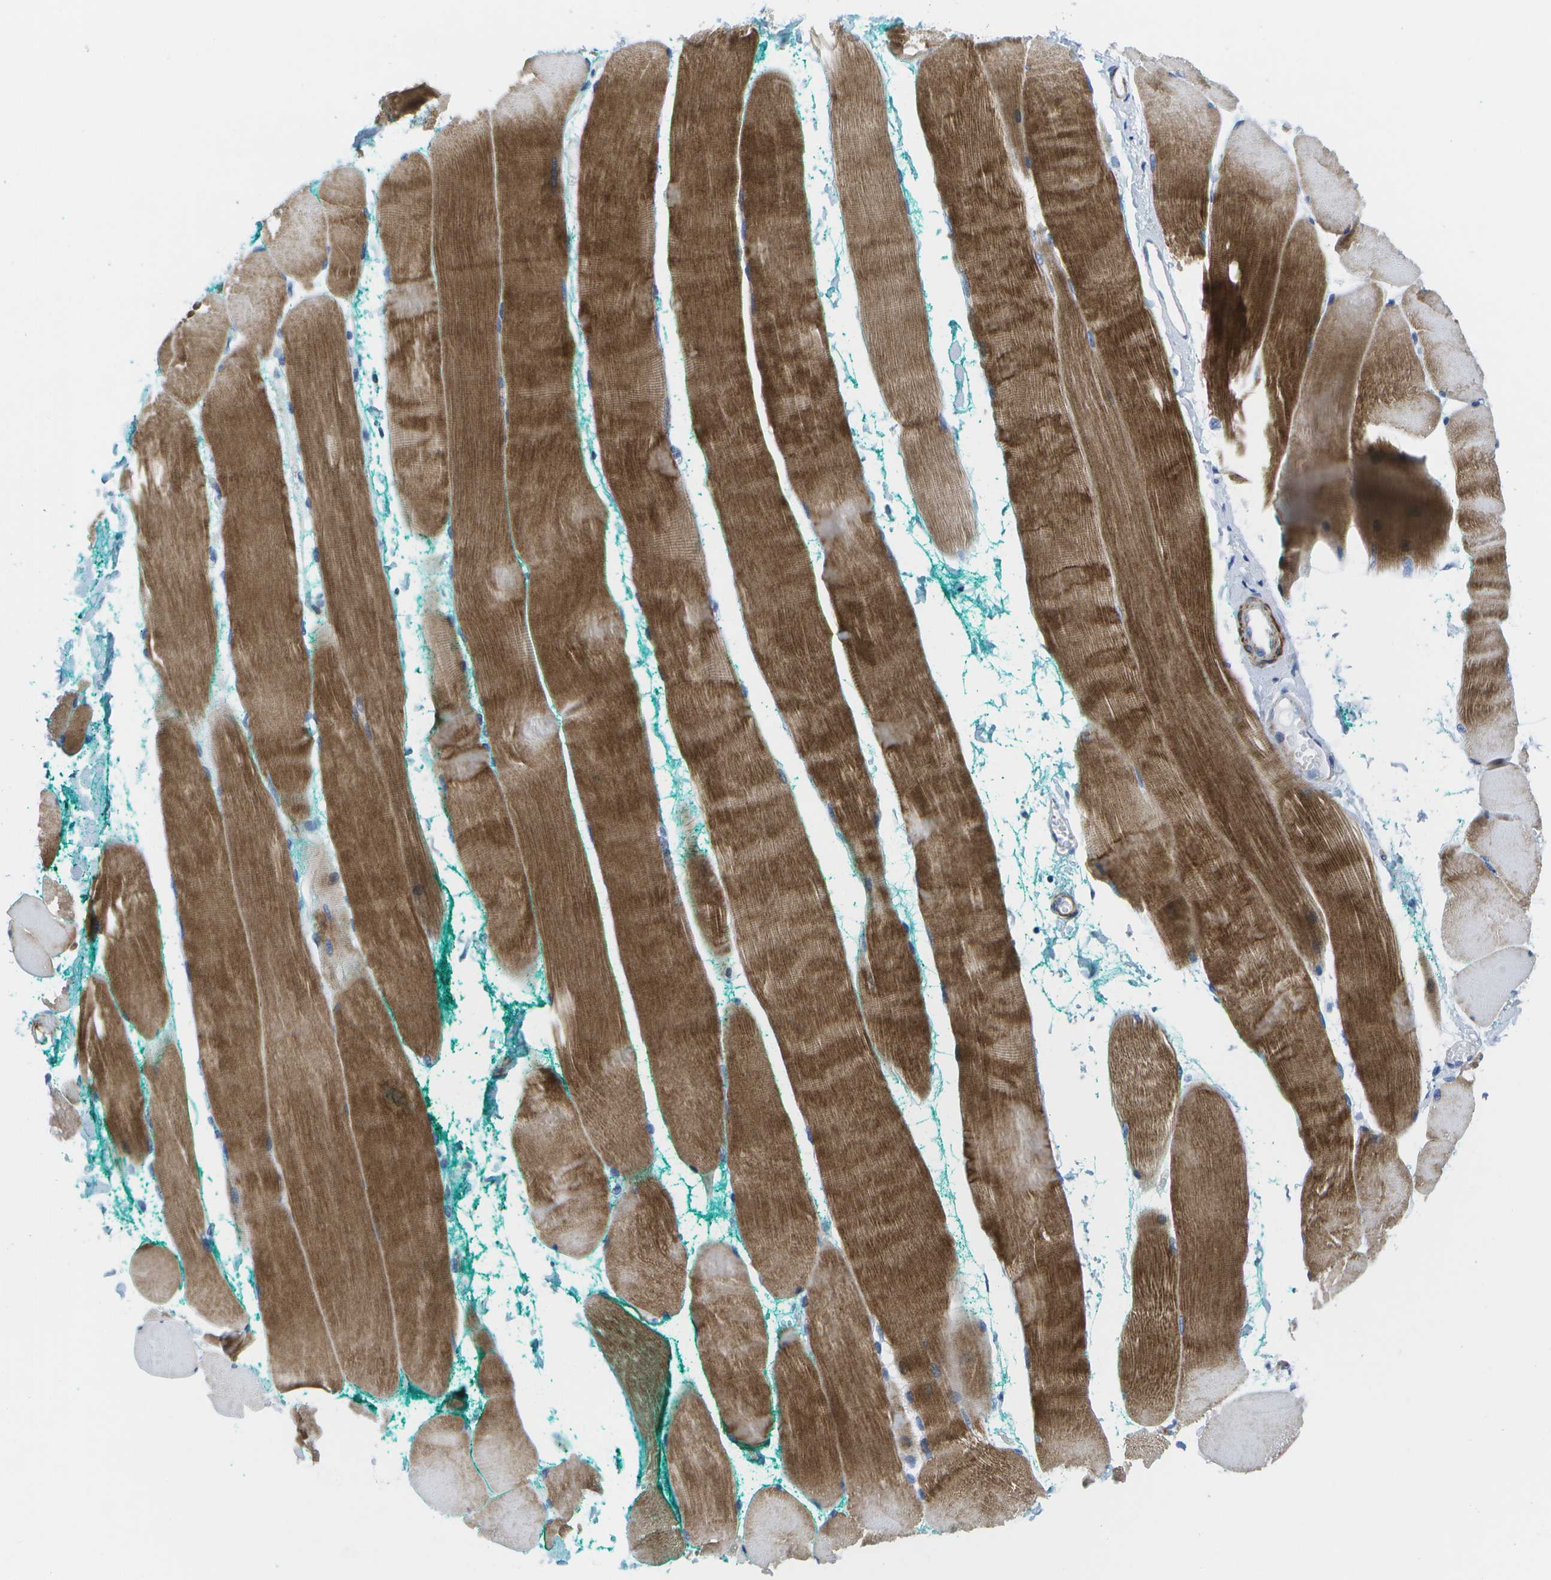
{"staining": {"intensity": "strong", "quantity": ">75%", "location": "cytoplasmic/membranous"}, "tissue": "skeletal muscle", "cell_type": "Myocytes", "image_type": "normal", "snomed": [{"axis": "morphology", "description": "Normal tissue, NOS"}, {"axis": "morphology", "description": "Squamous cell carcinoma, NOS"}, {"axis": "topography", "description": "Skeletal muscle"}], "caption": "This is a micrograph of immunohistochemistry (IHC) staining of benign skeletal muscle, which shows strong positivity in the cytoplasmic/membranous of myocytes.", "gene": "ADGRG6", "patient": {"sex": "male", "age": 51}}